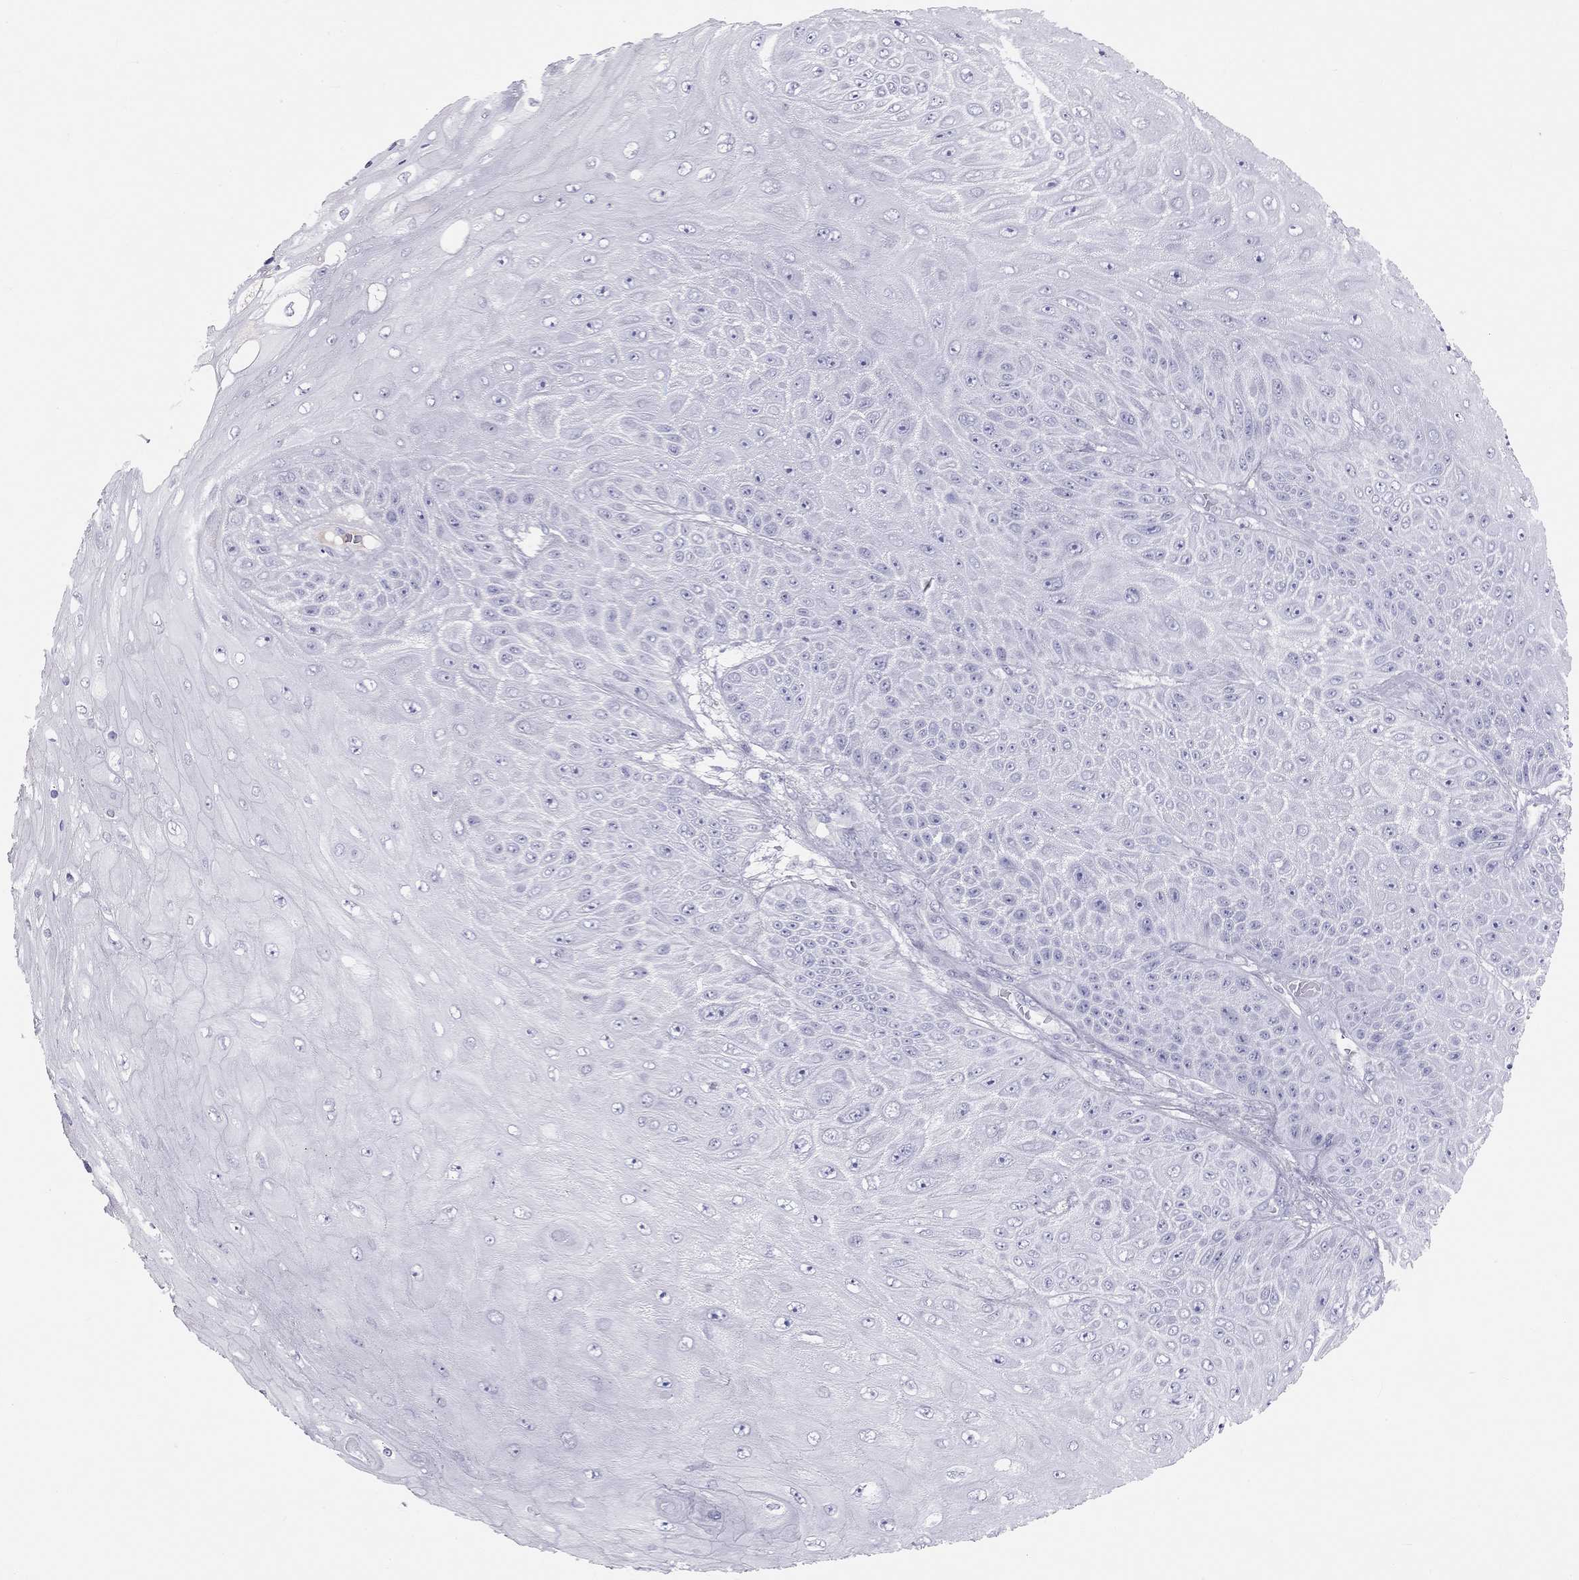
{"staining": {"intensity": "negative", "quantity": "none", "location": "none"}, "tissue": "skin cancer", "cell_type": "Tumor cells", "image_type": "cancer", "snomed": [{"axis": "morphology", "description": "Squamous cell carcinoma, NOS"}, {"axis": "topography", "description": "Skin"}], "caption": "Tumor cells show no significant positivity in skin cancer (squamous cell carcinoma). (DAB immunohistochemistry visualized using brightfield microscopy, high magnification).", "gene": "KLRG1", "patient": {"sex": "male", "age": 62}}